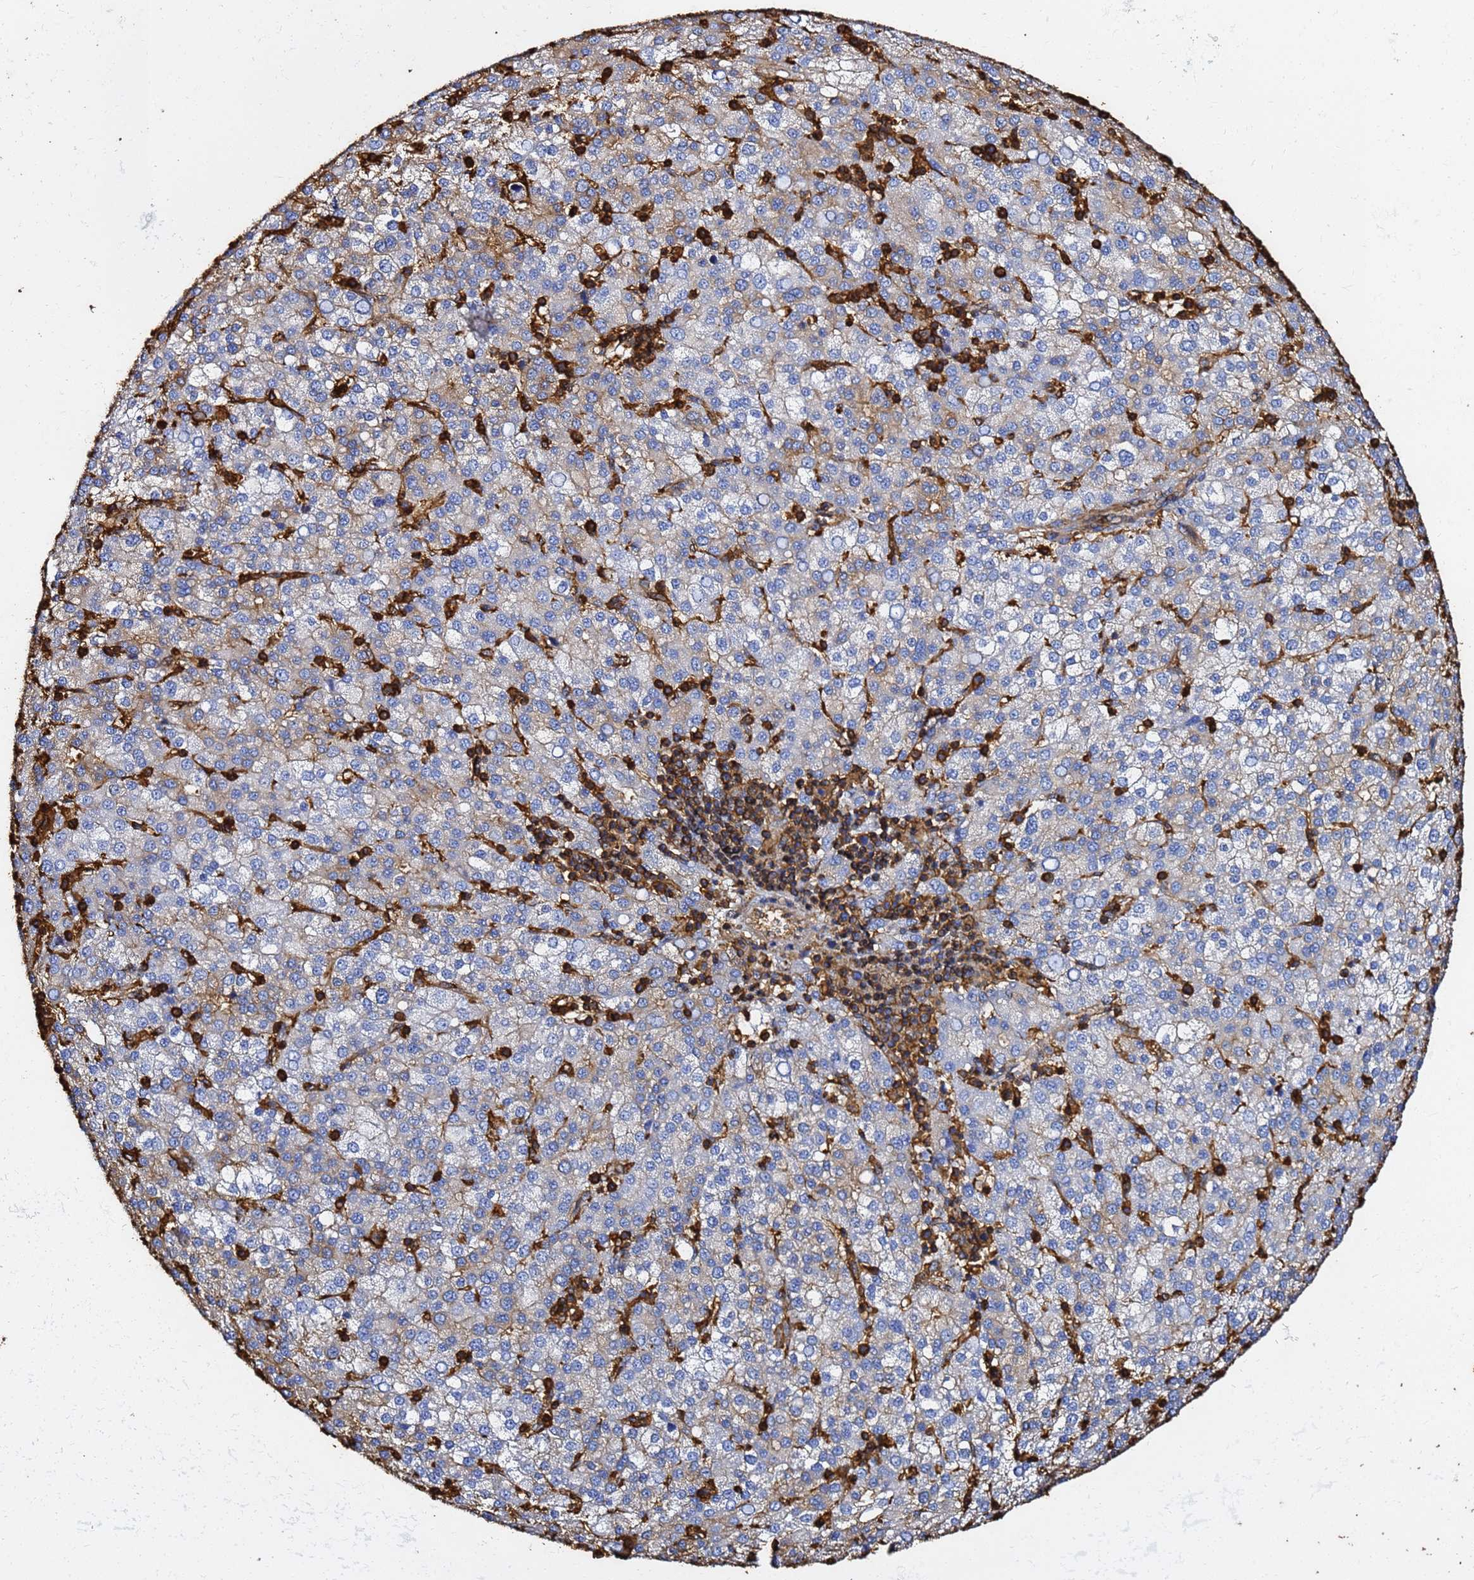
{"staining": {"intensity": "moderate", "quantity": "<25%", "location": "cytoplasmic/membranous"}, "tissue": "liver cancer", "cell_type": "Tumor cells", "image_type": "cancer", "snomed": [{"axis": "morphology", "description": "Carcinoma, Hepatocellular, NOS"}, {"axis": "topography", "description": "Liver"}], "caption": "DAB (3,3'-diaminobenzidine) immunohistochemical staining of human liver cancer displays moderate cytoplasmic/membranous protein positivity in approximately <25% of tumor cells.", "gene": "ACTB", "patient": {"sex": "female", "age": 58}}